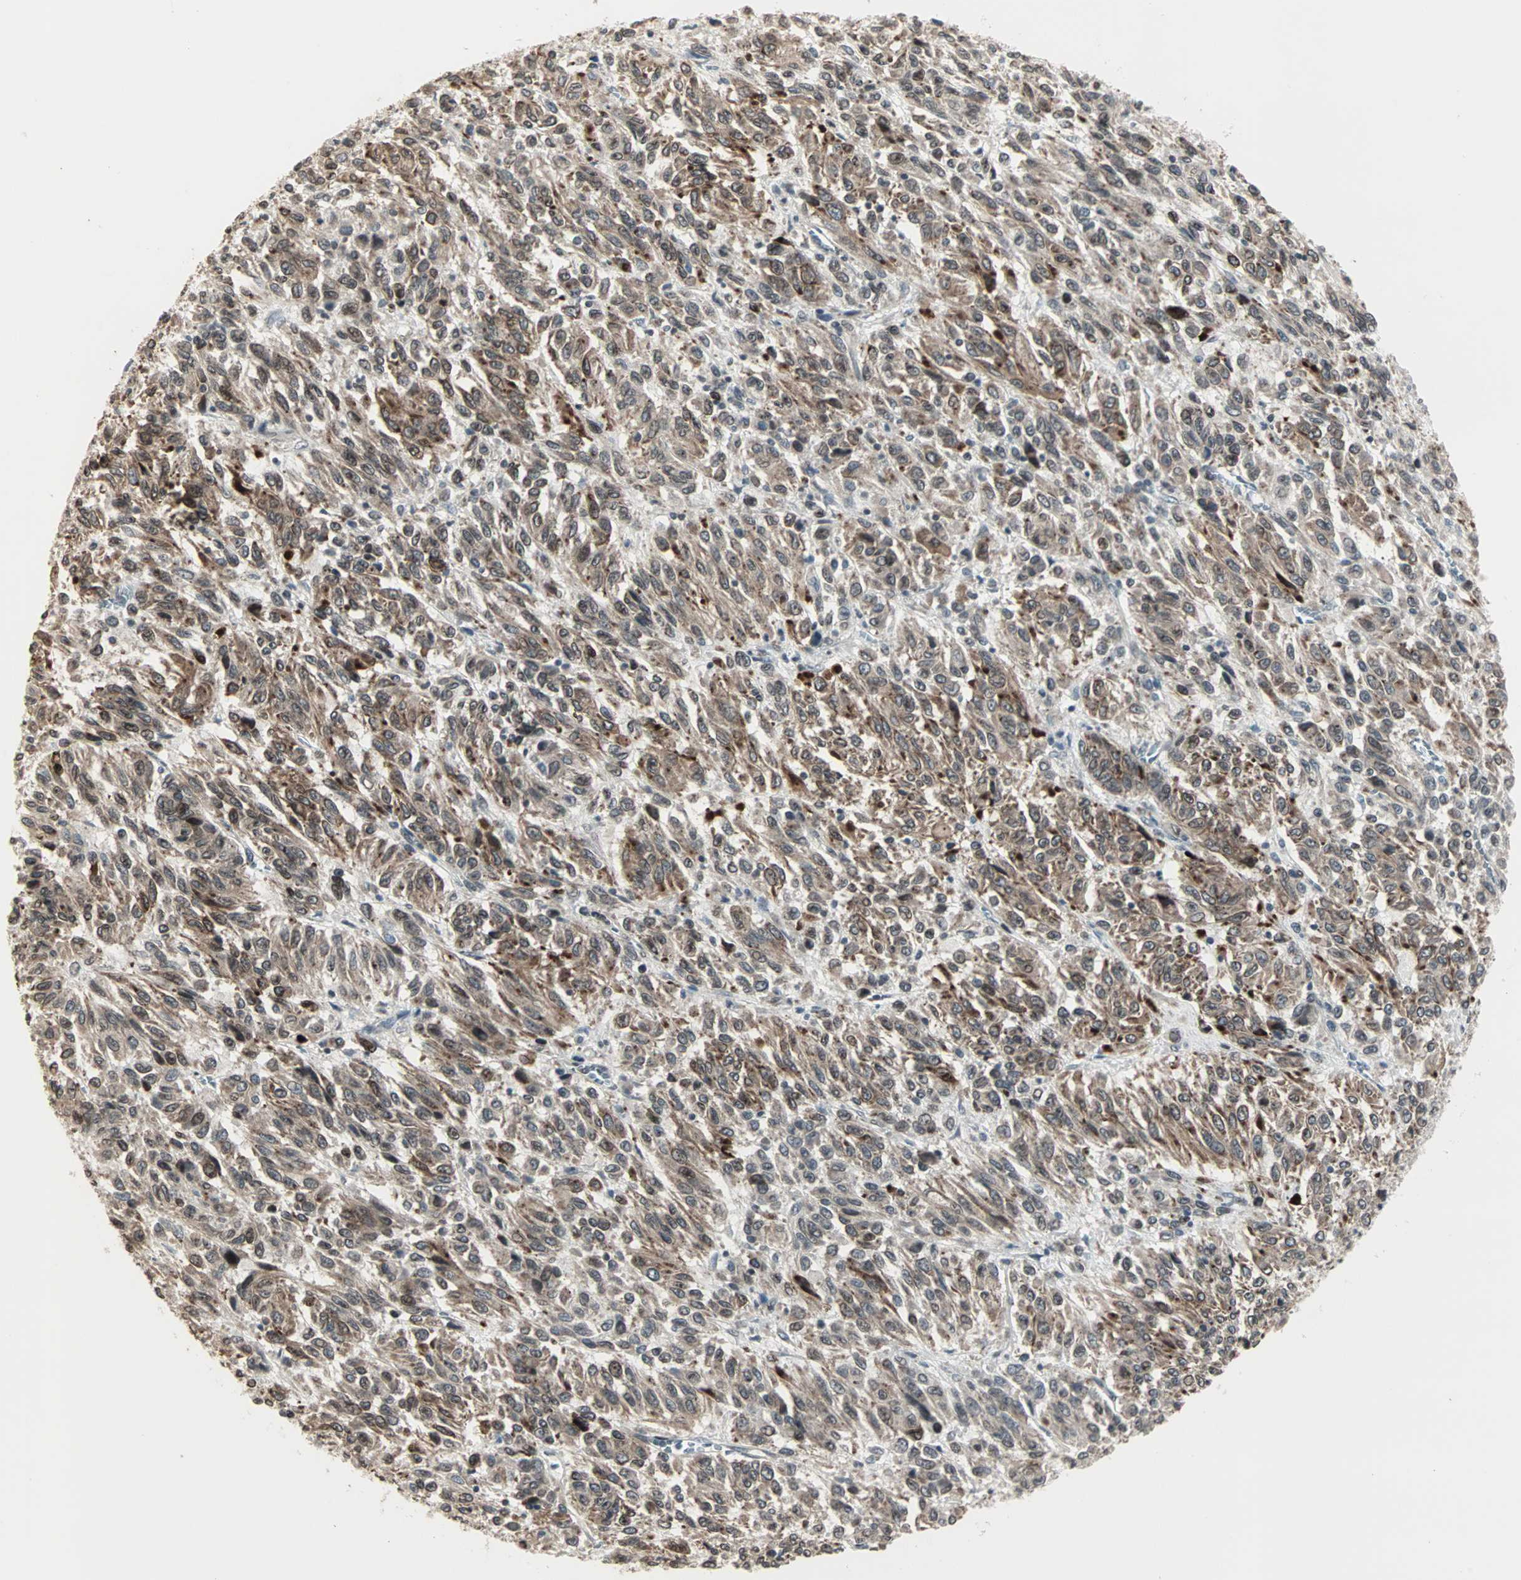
{"staining": {"intensity": "moderate", "quantity": ">75%", "location": "cytoplasmic/membranous,nuclear"}, "tissue": "melanoma", "cell_type": "Tumor cells", "image_type": "cancer", "snomed": [{"axis": "morphology", "description": "Malignant melanoma, Metastatic site"}, {"axis": "topography", "description": "Lung"}], "caption": "Malignant melanoma (metastatic site) stained with DAB immunohistochemistry reveals medium levels of moderate cytoplasmic/membranous and nuclear staining in approximately >75% of tumor cells. (IHC, brightfield microscopy, high magnification).", "gene": "CBLC", "patient": {"sex": "male", "age": 64}}